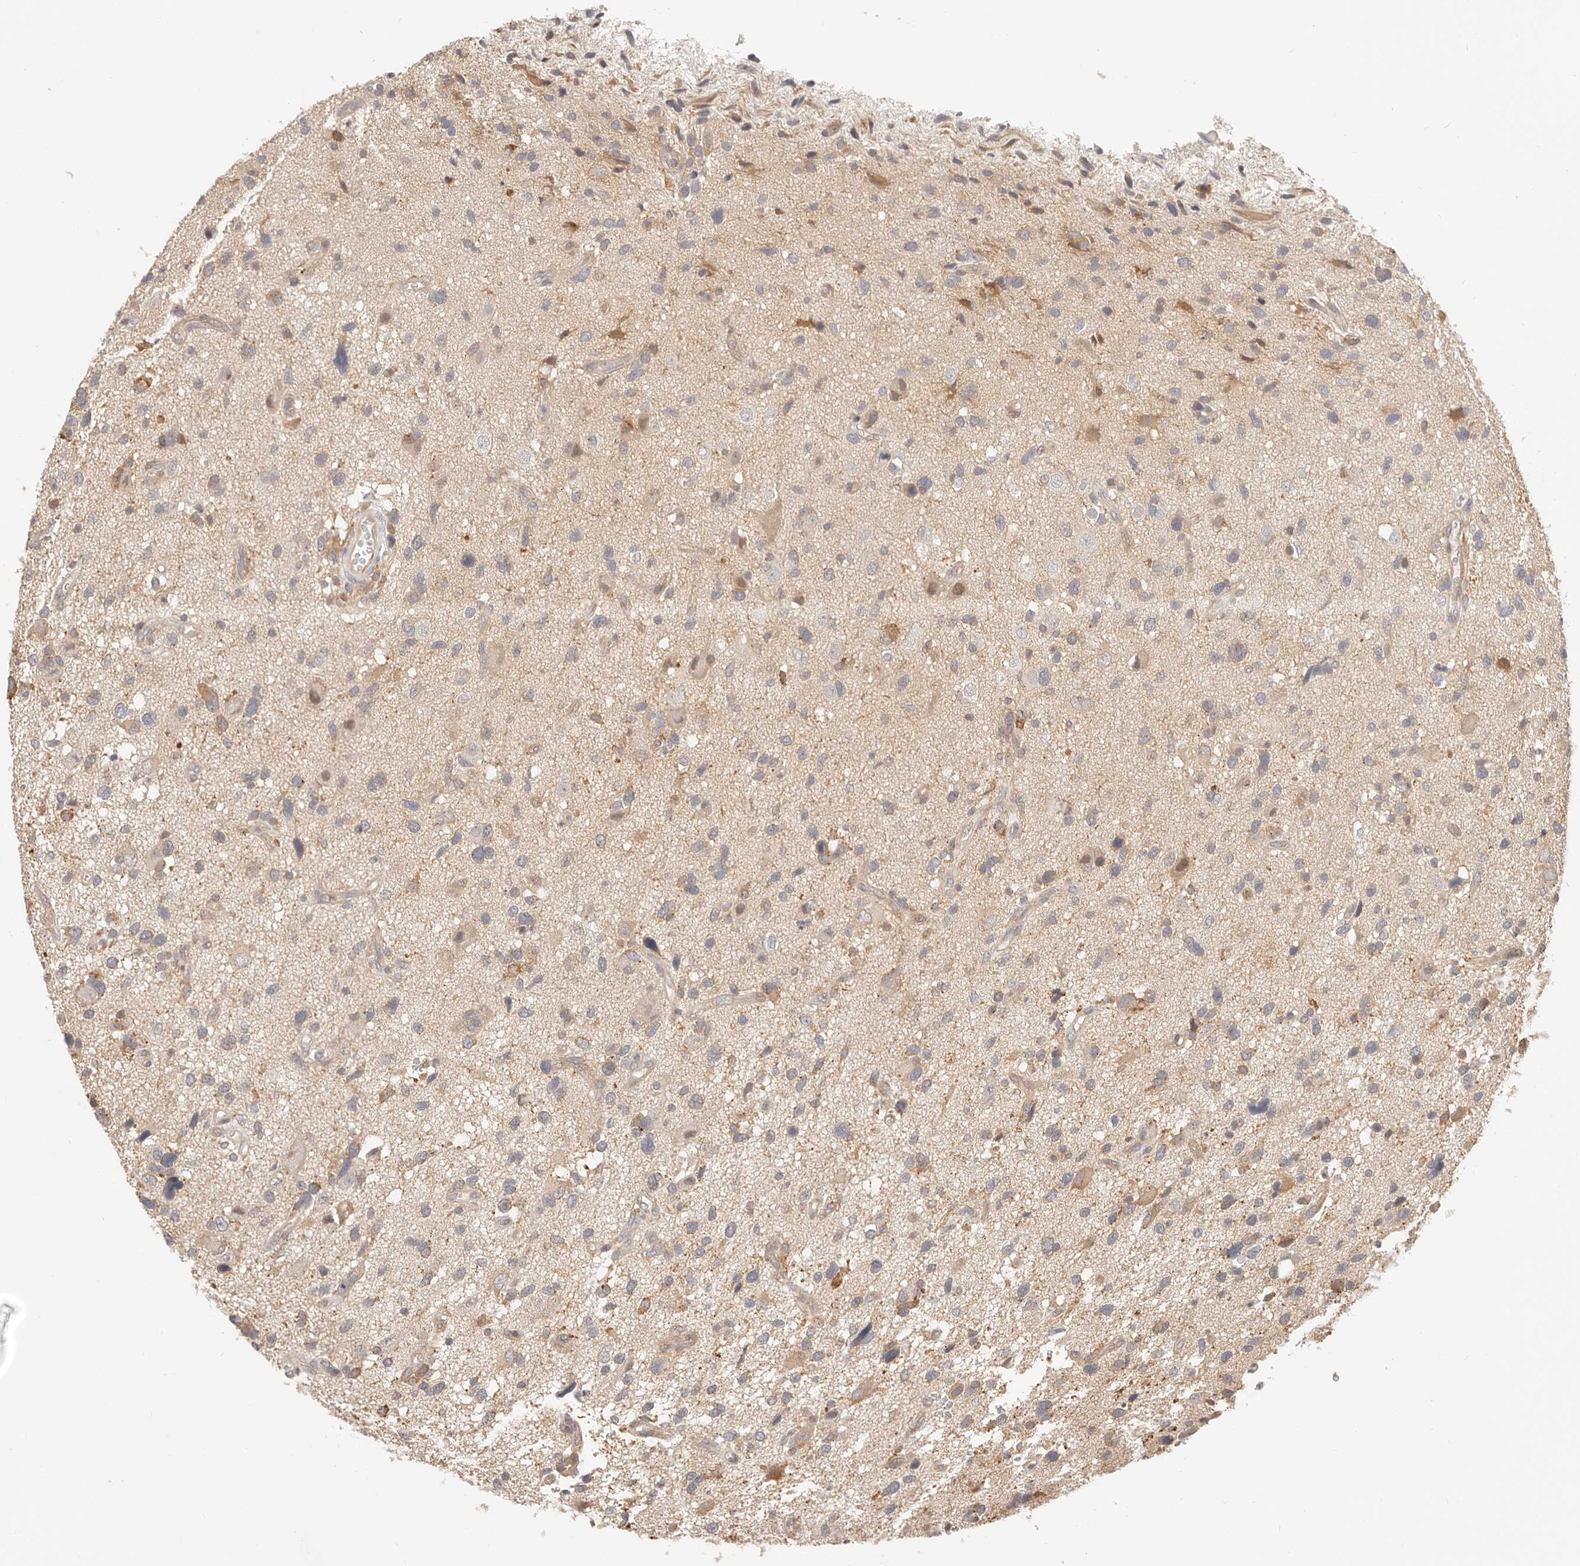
{"staining": {"intensity": "weak", "quantity": "<25%", "location": "cytoplasmic/membranous"}, "tissue": "glioma", "cell_type": "Tumor cells", "image_type": "cancer", "snomed": [{"axis": "morphology", "description": "Glioma, malignant, High grade"}, {"axis": "topography", "description": "Brain"}], "caption": "An immunohistochemistry (IHC) image of malignant glioma (high-grade) is shown. There is no staining in tumor cells of malignant glioma (high-grade). The staining was performed using DAB to visualize the protein expression in brown, while the nuclei were stained in blue with hematoxylin (Magnification: 20x).", "gene": "DTNBP1", "patient": {"sex": "male", "age": 33}}